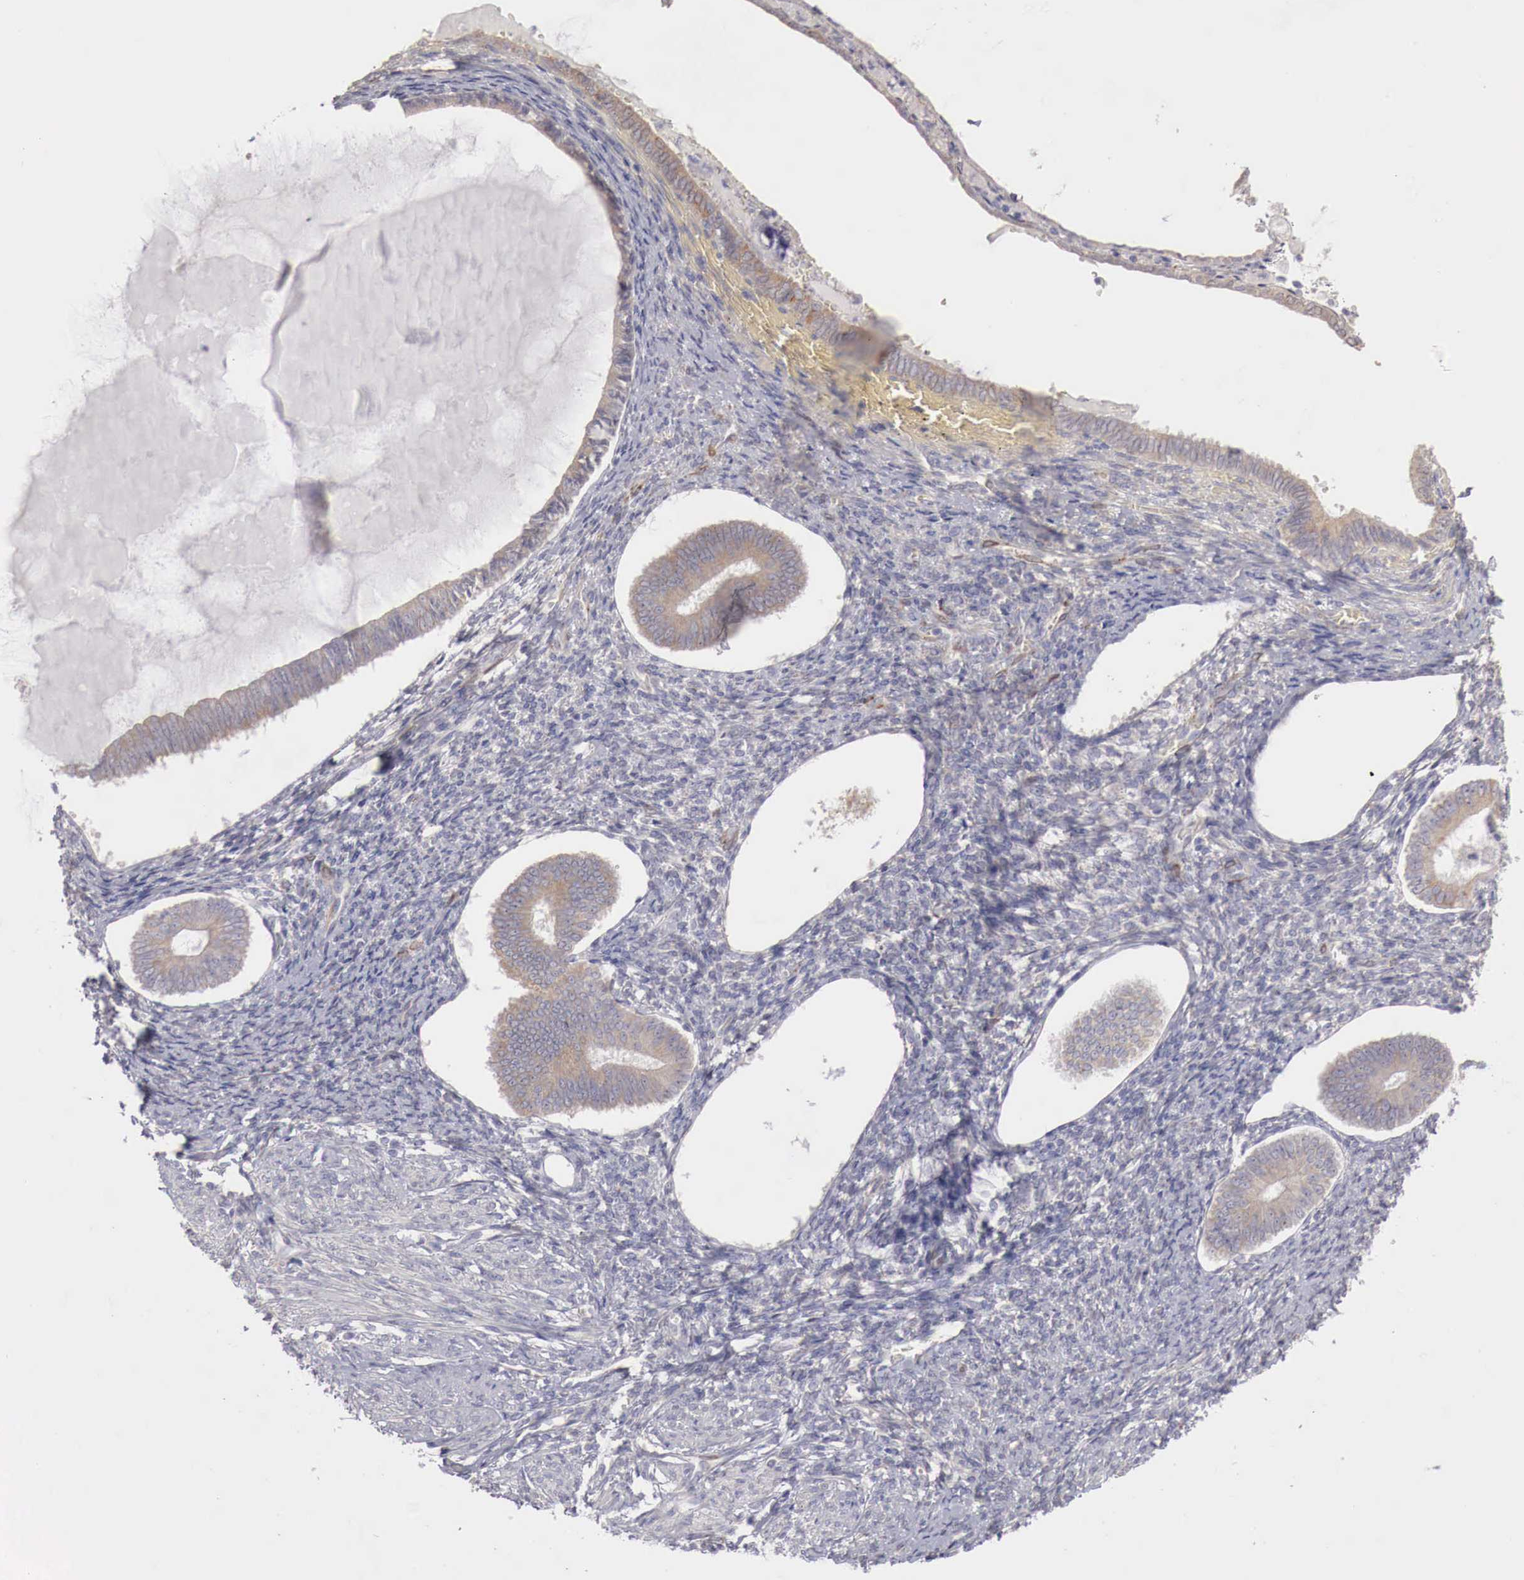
{"staining": {"intensity": "negative", "quantity": "none", "location": "none"}, "tissue": "endometrium", "cell_type": "Cells in endometrial stroma", "image_type": "normal", "snomed": [{"axis": "morphology", "description": "Normal tissue, NOS"}, {"axis": "topography", "description": "Endometrium"}], "caption": "Benign endometrium was stained to show a protein in brown. There is no significant staining in cells in endometrial stroma. (Stains: DAB (3,3'-diaminobenzidine) immunohistochemistry (IHC) with hematoxylin counter stain, Microscopy: brightfield microscopy at high magnification).", "gene": "NSDHL", "patient": {"sex": "female", "age": 82}}